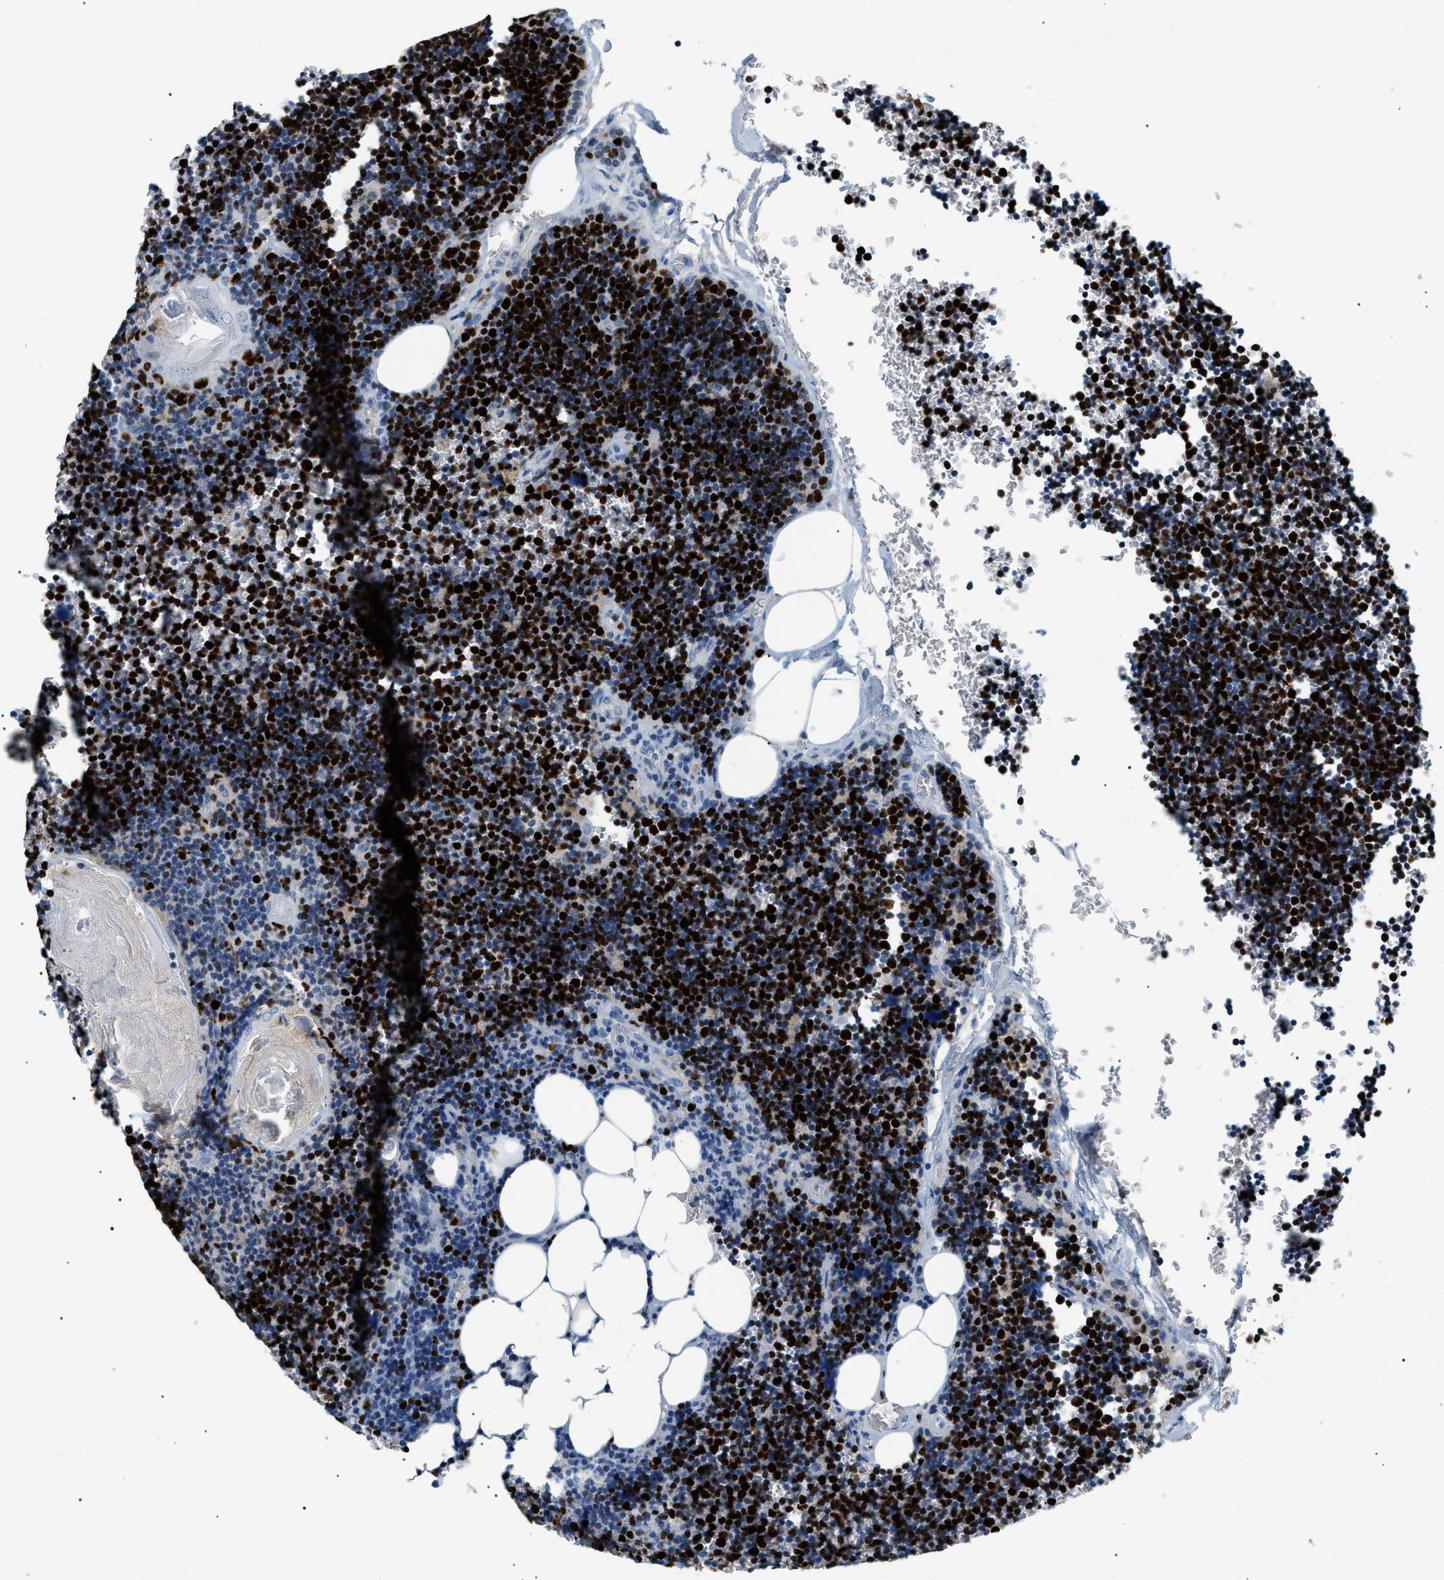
{"staining": {"intensity": "strong", "quantity": ">75%", "location": "nuclear"}, "tissue": "lymph node", "cell_type": "Germinal center cells", "image_type": "normal", "snomed": [{"axis": "morphology", "description": "Normal tissue, NOS"}, {"axis": "topography", "description": "Lymph node"}], "caption": "Immunohistochemistry (DAB) staining of normal lymph node exhibits strong nuclear protein expression in approximately >75% of germinal center cells.", "gene": "MCM7", "patient": {"sex": "male", "age": 33}}